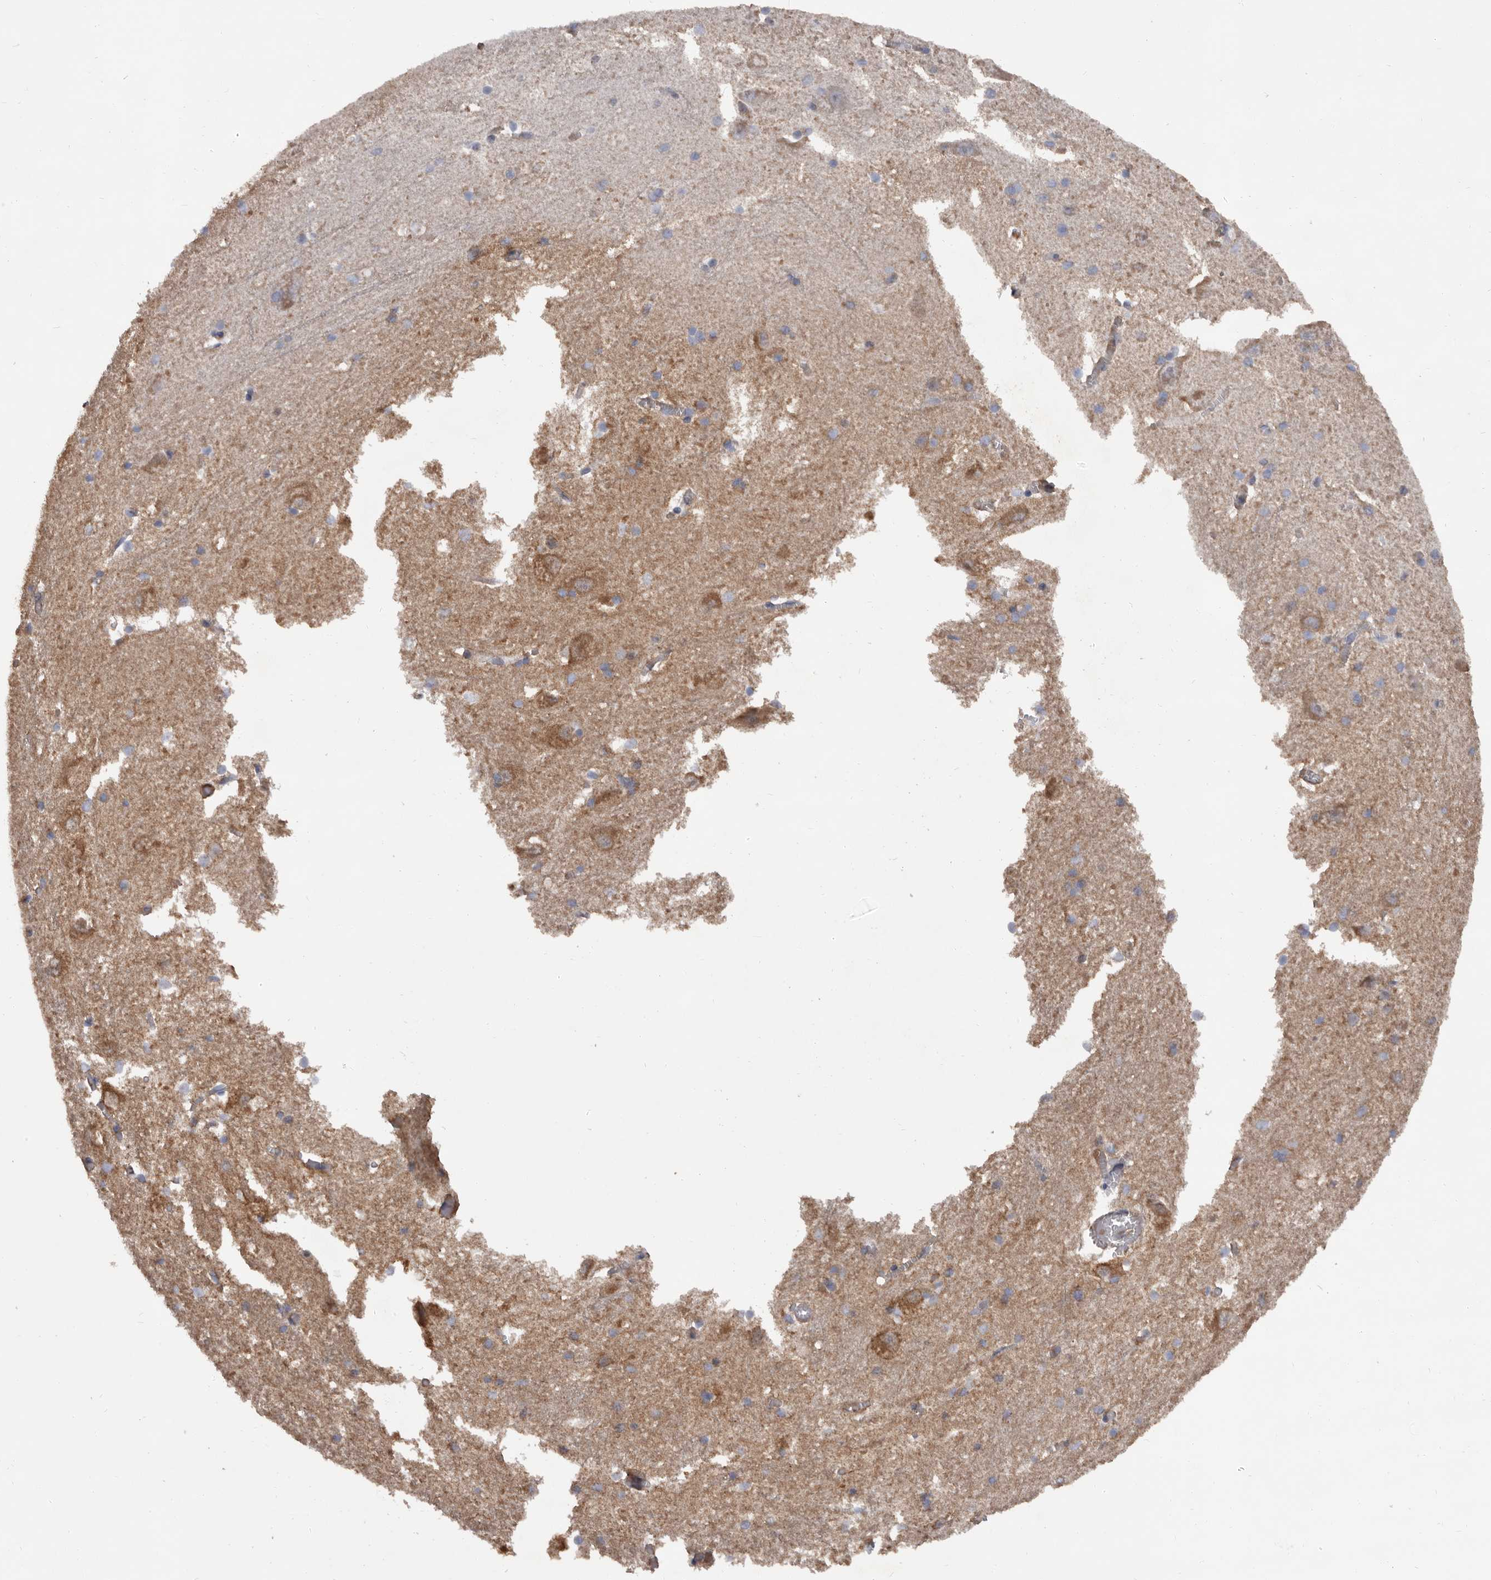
{"staining": {"intensity": "moderate", "quantity": "<25%", "location": "cytoplasmic/membranous"}, "tissue": "caudate", "cell_type": "Glial cells", "image_type": "normal", "snomed": [{"axis": "morphology", "description": "Normal tissue, NOS"}, {"axis": "topography", "description": "Lateral ventricle wall"}], "caption": "Immunohistochemistry image of normal caudate: human caudate stained using IHC exhibits low levels of moderate protein expression localized specifically in the cytoplasmic/membranous of glial cells, appearing as a cytoplasmic/membranous brown color.", "gene": "ADAMTS2", "patient": {"sex": "male", "age": 37}}